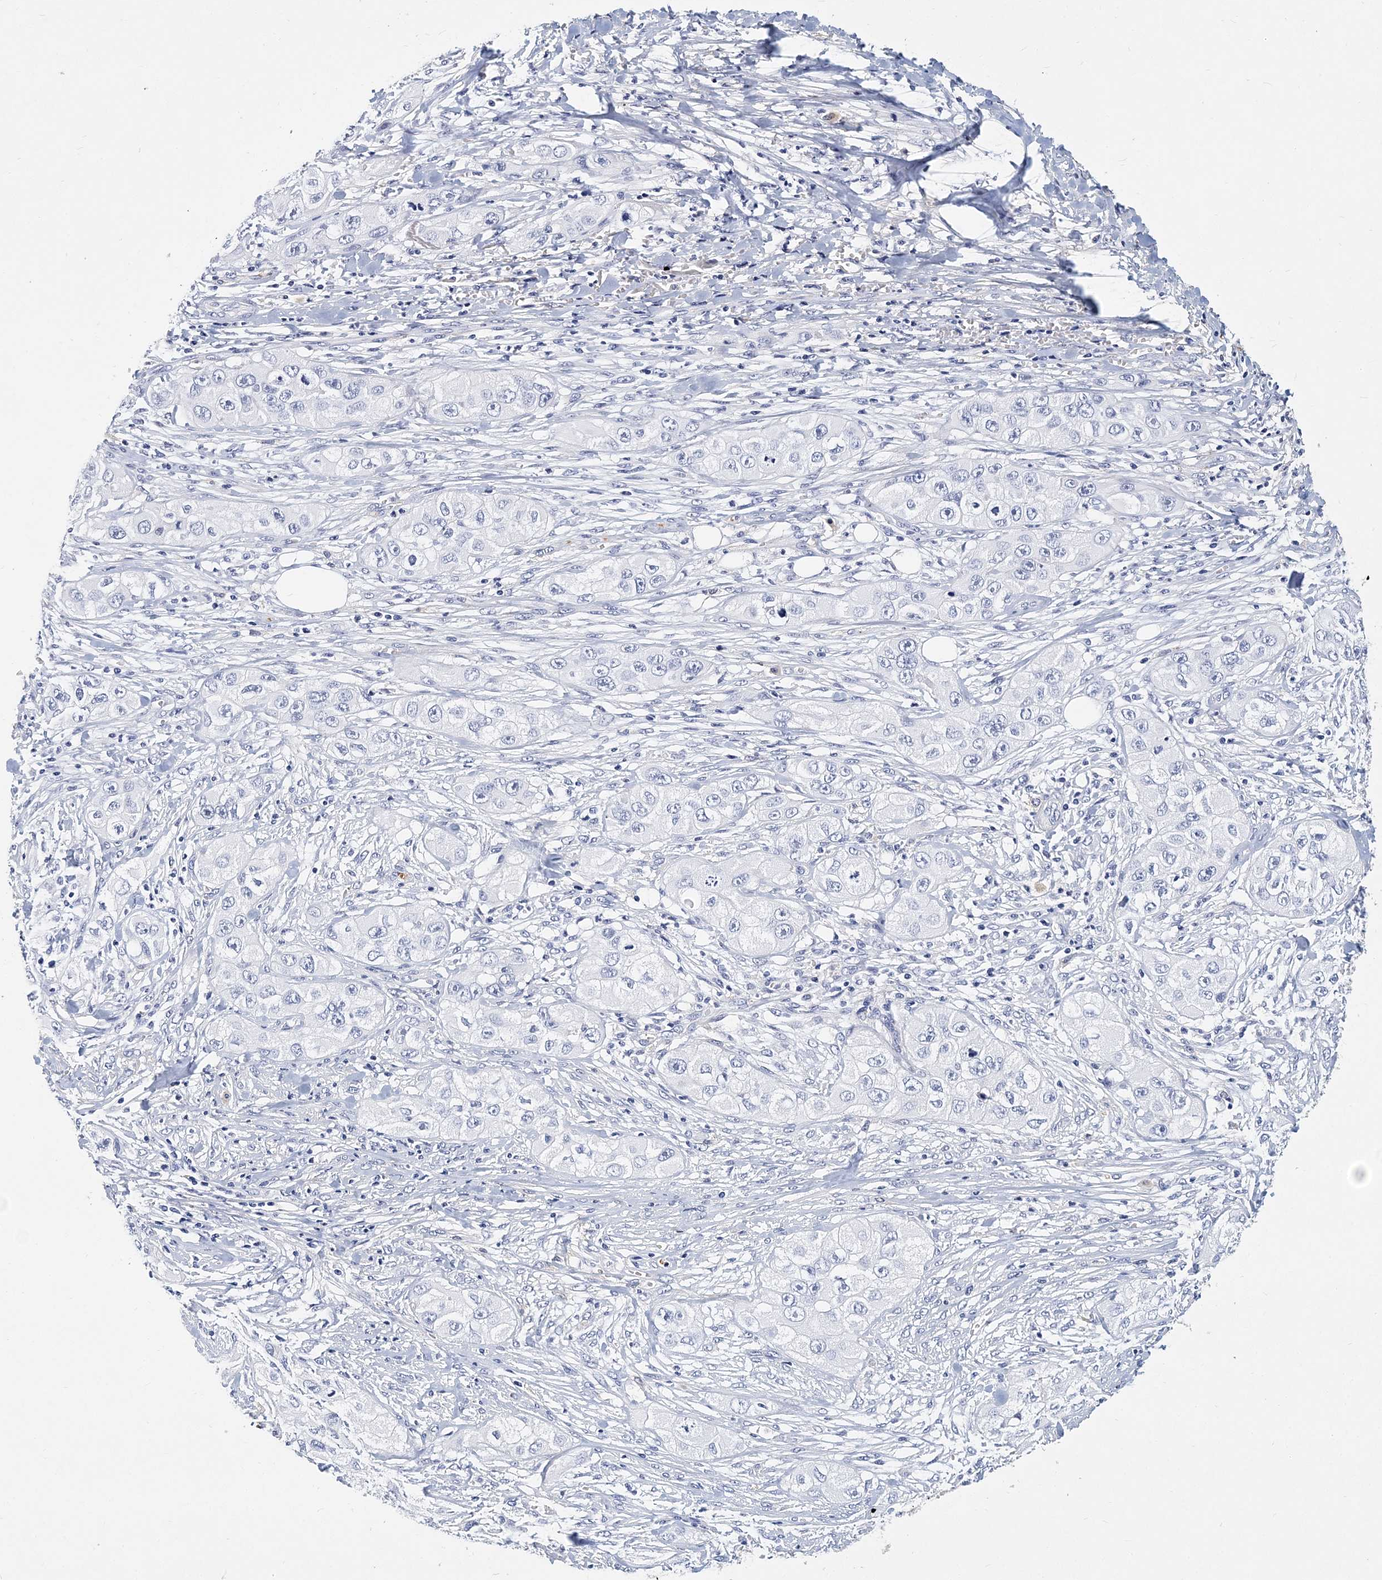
{"staining": {"intensity": "negative", "quantity": "none", "location": "none"}, "tissue": "skin cancer", "cell_type": "Tumor cells", "image_type": "cancer", "snomed": [{"axis": "morphology", "description": "Squamous cell carcinoma, NOS"}, {"axis": "topography", "description": "Skin"}, {"axis": "topography", "description": "Subcutis"}], "caption": "Immunohistochemistry of squamous cell carcinoma (skin) reveals no positivity in tumor cells.", "gene": "ITGA2B", "patient": {"sex": "male", "age": 73}}